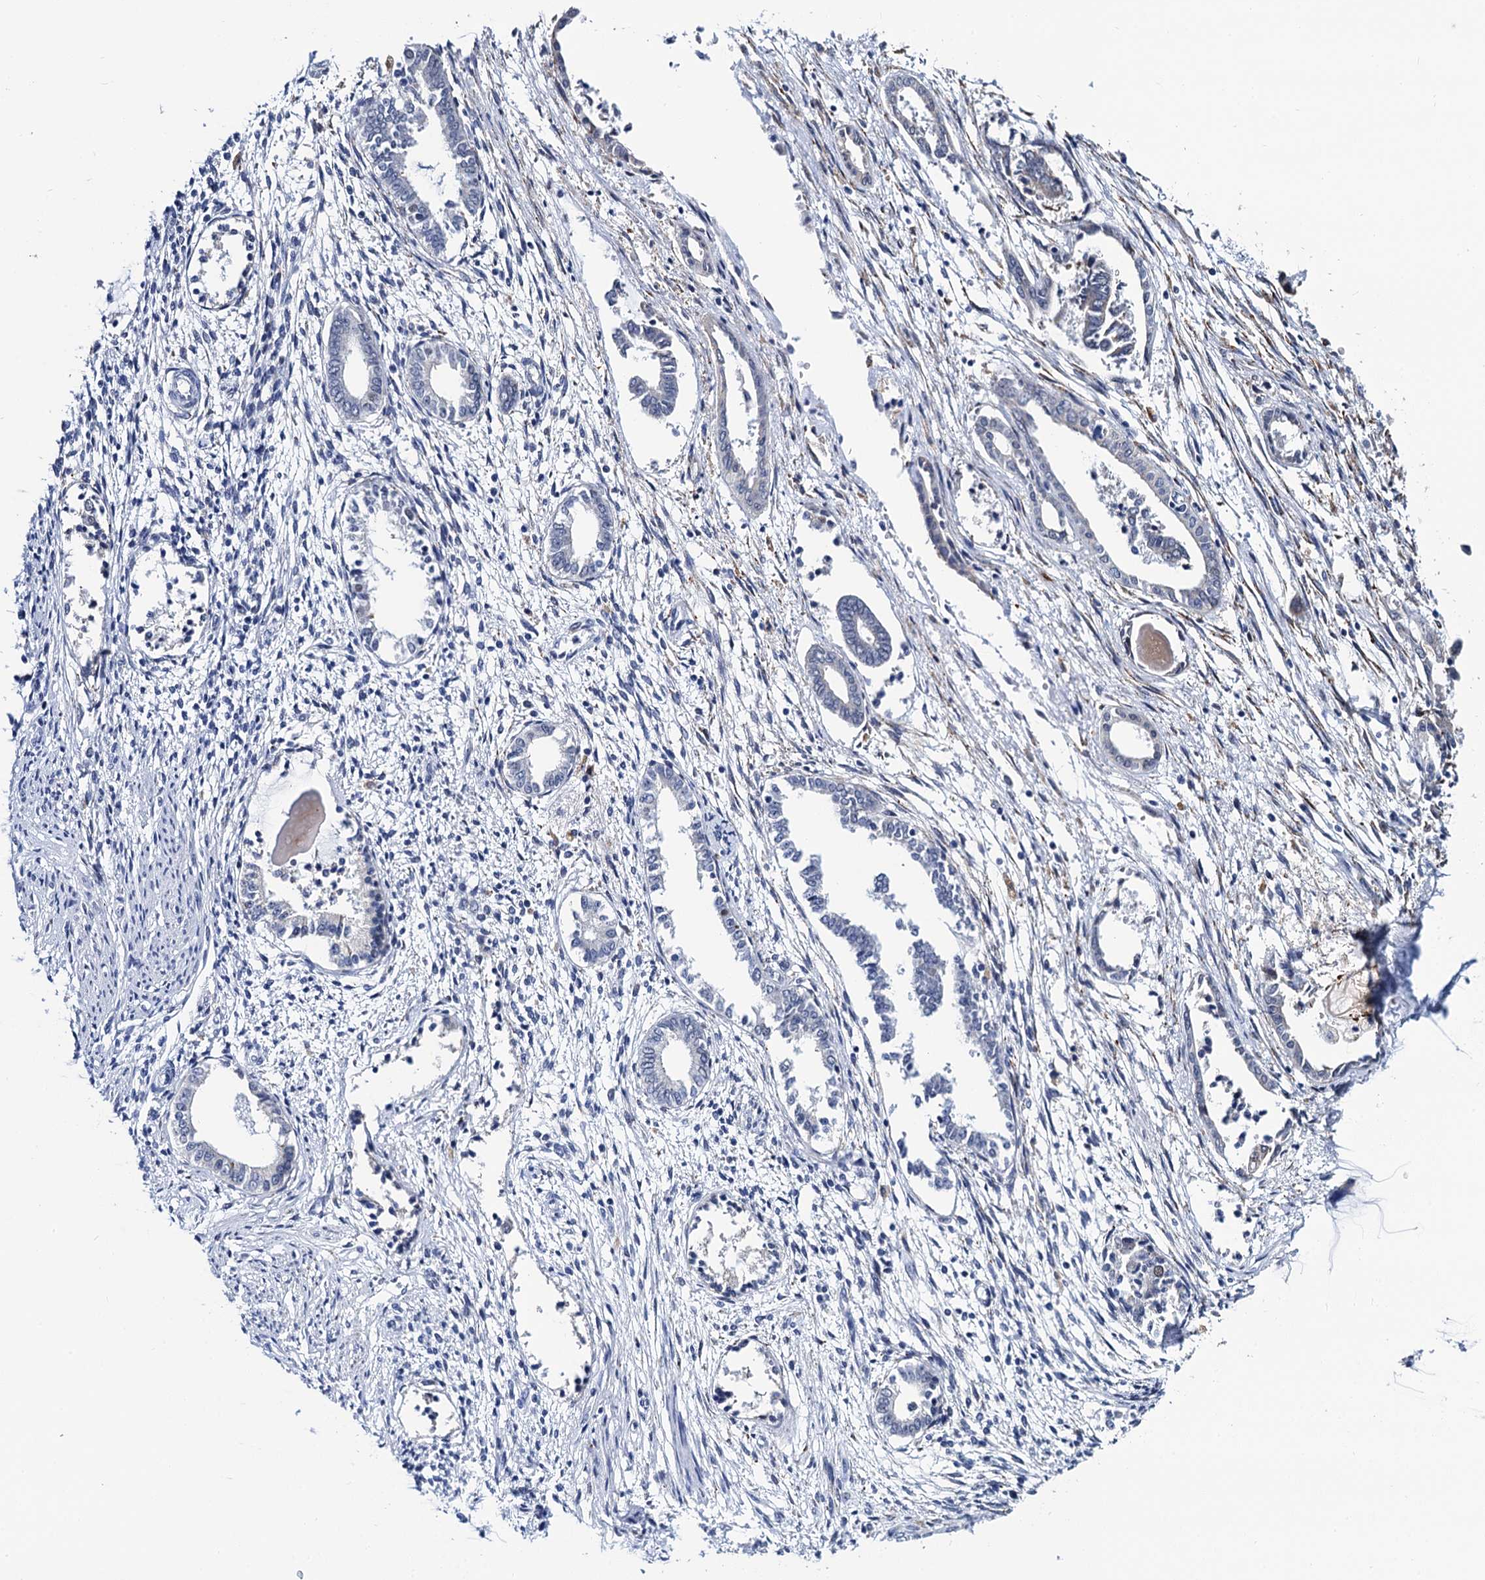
{"staining": {"intensity": "negative", "quantity": "none", "location": "none"}, "tissue": "endometrium", "cell_type": "Cells in endometrial stroma", "image_type": "normal", "snomed": [{"axis": "morphology", "description": "Normal tissue, NOS"}, {"axis": "topography", "description": "Endometrium"}], "caption": "DAB immunohistochemical staining of benign endometrium shows no significant expression in cells in endometrial stroma.", "gene": "SLC7A10", "patient": {"sex": "female", "age": 56}}